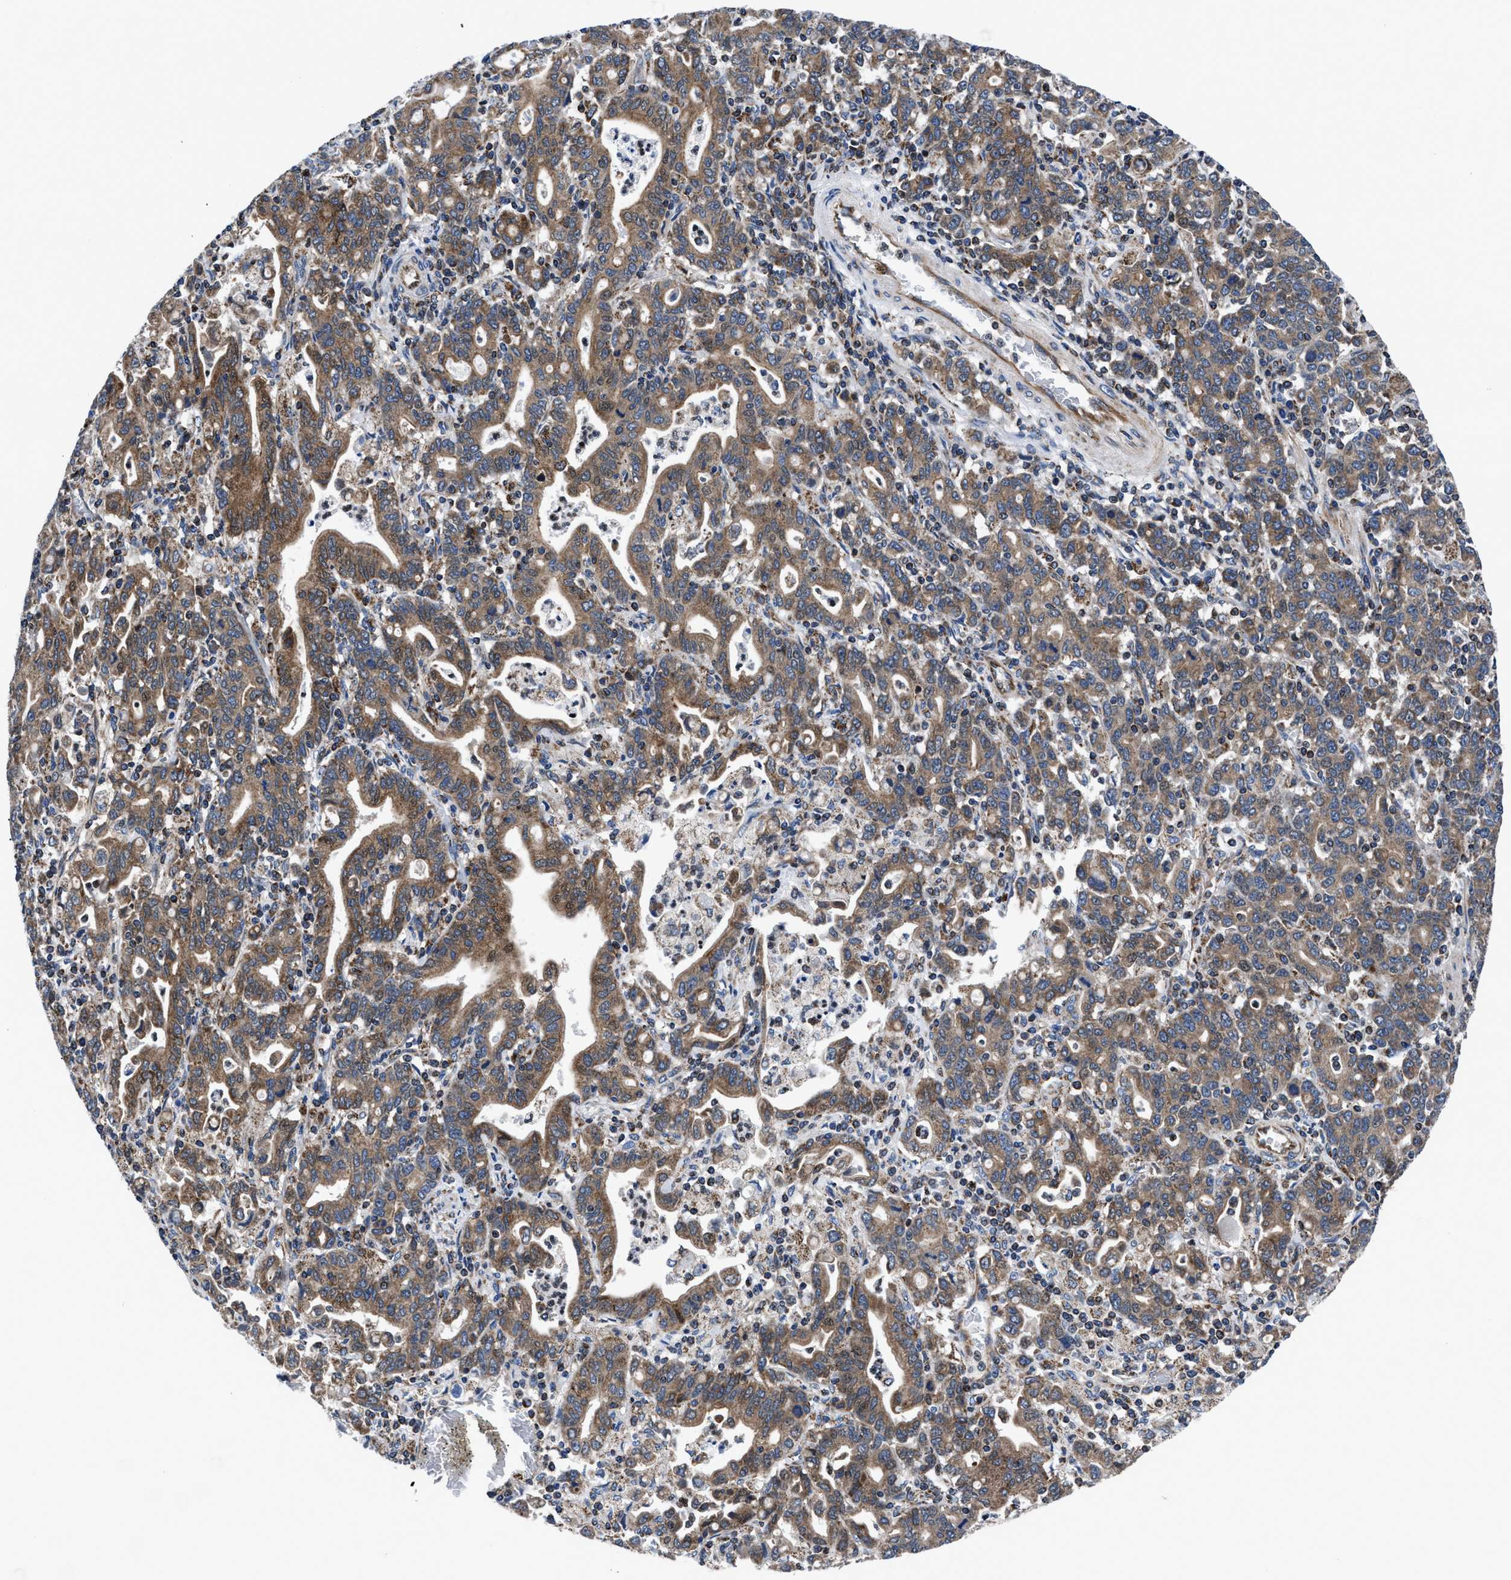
{"staining": {"intensity": "moderate", "quantity": ">75%", "location": "cytoplasmic/membranous"}, "tissue": "stomach cancer", "cell_type": "Tumor cells", "image_type": "cancer", "snomed": [{"axis": "morphology", "description": "Adenocarcinoma, NOS"}, {"axis": "topography", "description": "Stomach, upper"}], "caption": "Immunohistochemical staining of human adenocarcinoma (stomach) displays medium levels of moderate cytoplasmic/membranous protein positivity in approximately >75% of tumor cells. The protein is shown in brown color, while the nuclei are stained blue.", "gene": "PRR15L", "patient": {"sex": "male", "age": 69}}